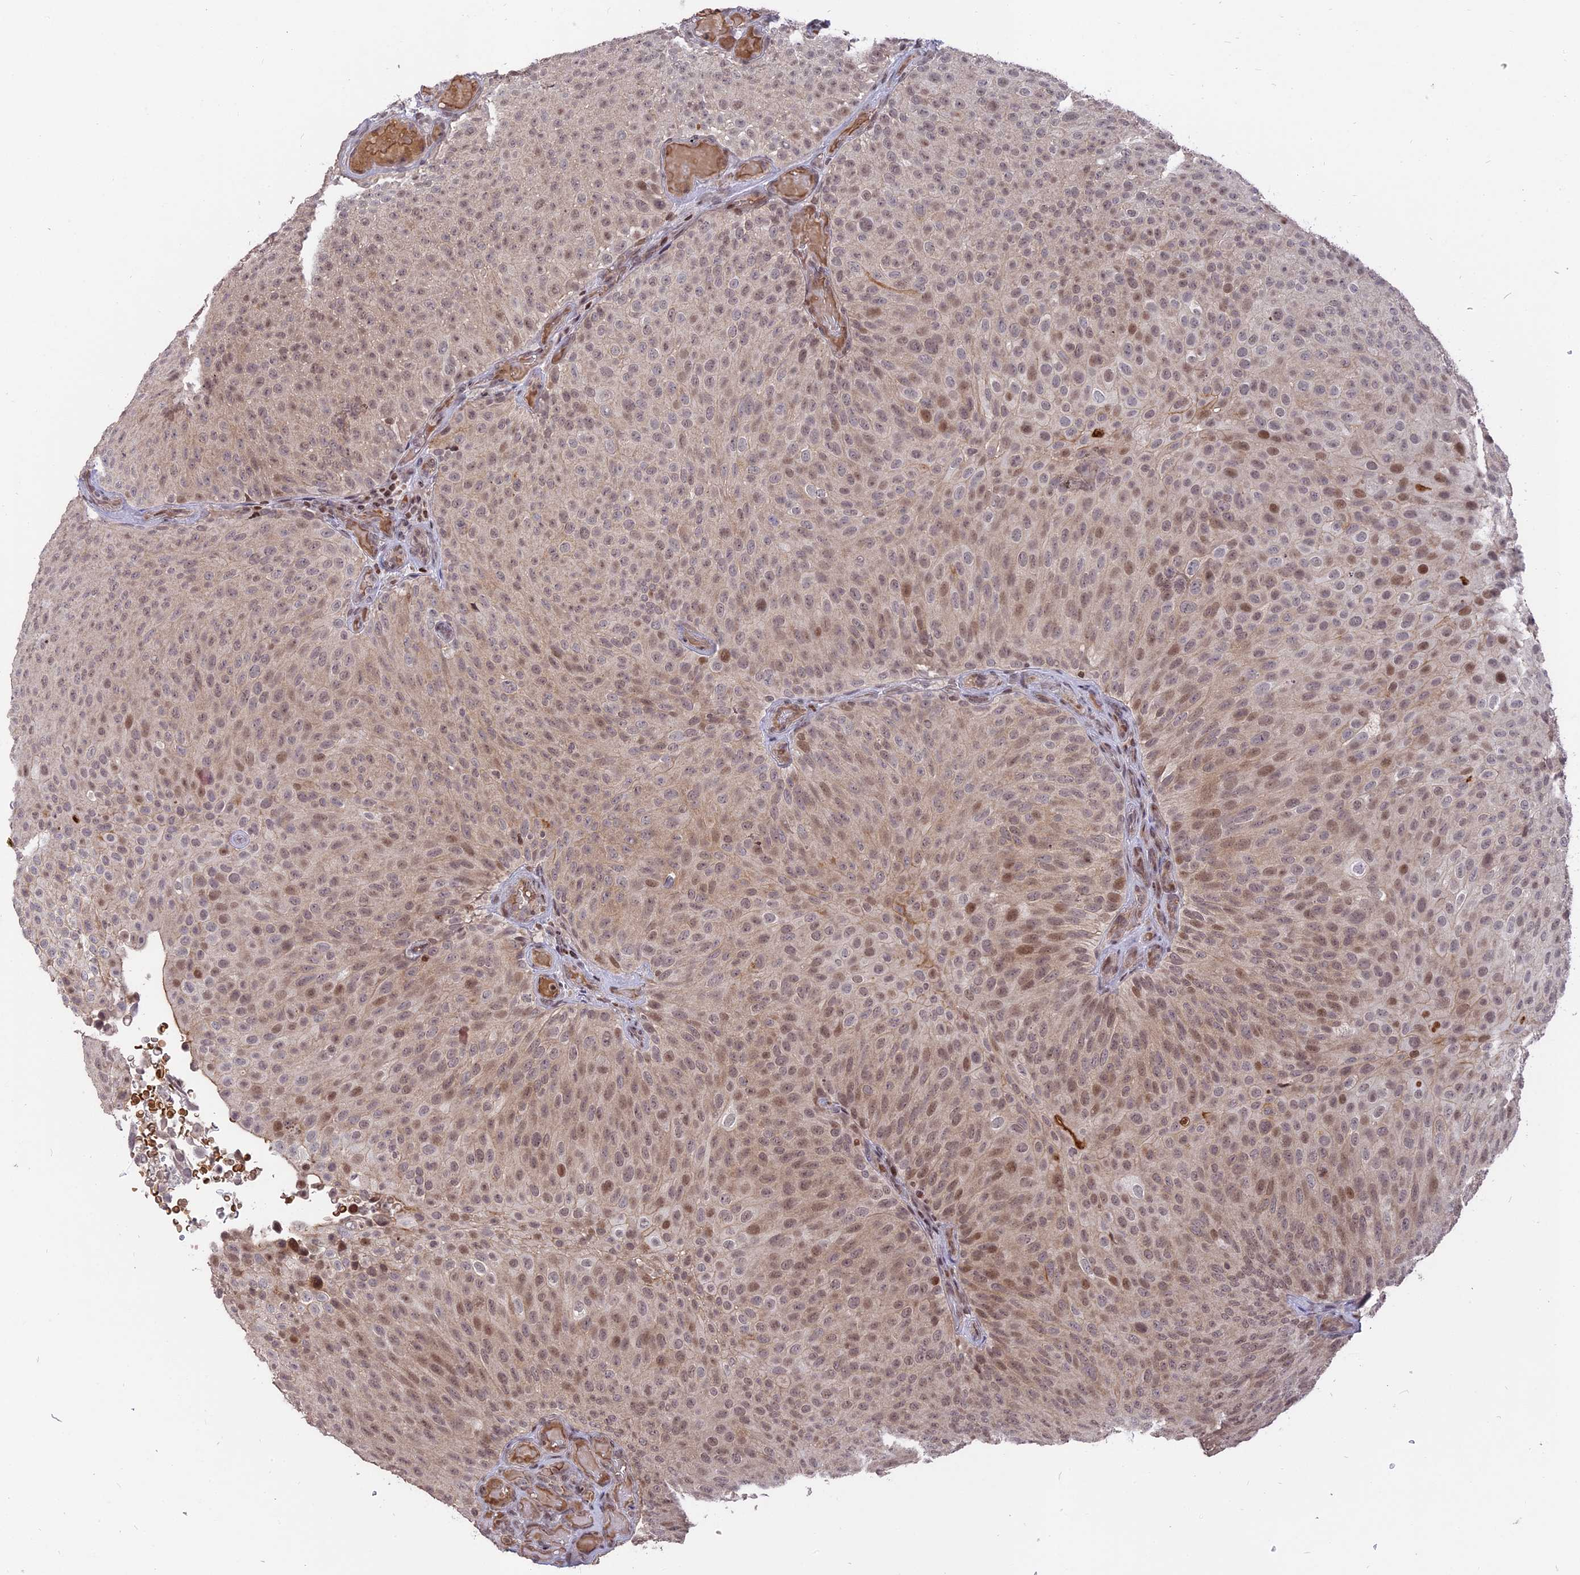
{"staining": {"intensity": "moderate", "quantity": "25%-75%", "location": "nuclear"}, "tissue": "urothelial cancer", "cell_type": "Tumor cells", "image_type": "cancer", "snomed": [{"axis": "morphology", "description": "Urothelial carcinoma, Low grade"}, {"axis": "topography", "description": "Urinary bladder"}], "caption": "Urothelial cancer tissue reveals moderate nuclear positivity in about 25%-75% of tumor cells, visualized by immunohistochemistry. (brown staining indicates protein expression, while blue staining denotes nuclei).", "gene": "NR1H3", "patient": {"sex": "male", "age": 78}}